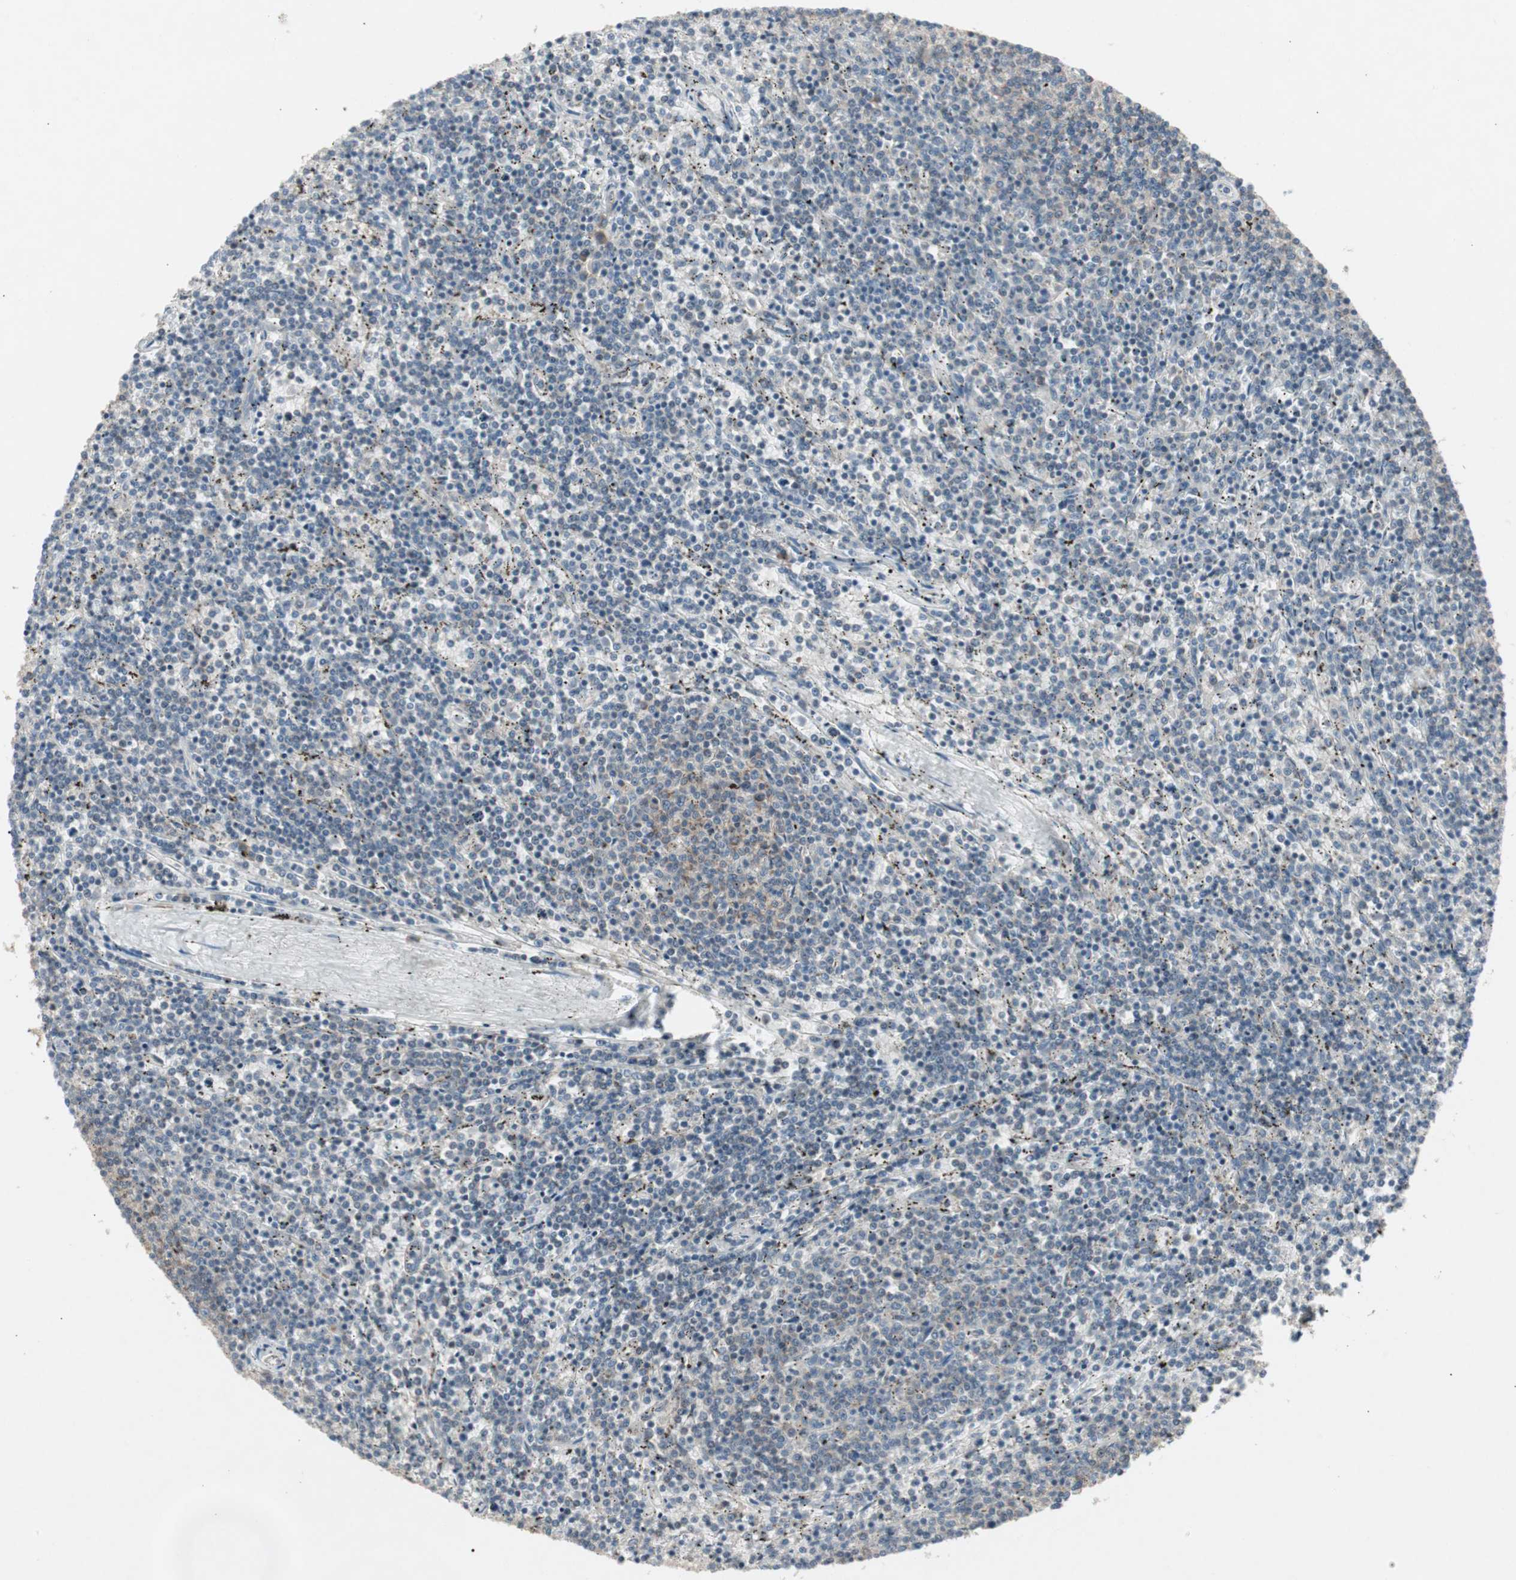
{"staining": {"intensity": "weak", "quantity": "25%-75%", "location": "cytoplasmic/membranous"}, "tissue": "lymphoma", "cell_type": "Tumor cells", "image_type": "cancer", "snomed": [{"axis": "morphology", "description": "Malignant lymphoma, non-Hodgkin's type, Low grade"}, {"axis": "topography", "description": "Spleen"}], "caption": "Protein staining demonstrates weak cytoplasmic/membranous expression in approximately 25%-75% of tumor cells in malignant lymphoma, non-Hodgkin's type (low-grade).", "gene": "PANK2", "patient": {"sex": "female", "age": 50}}